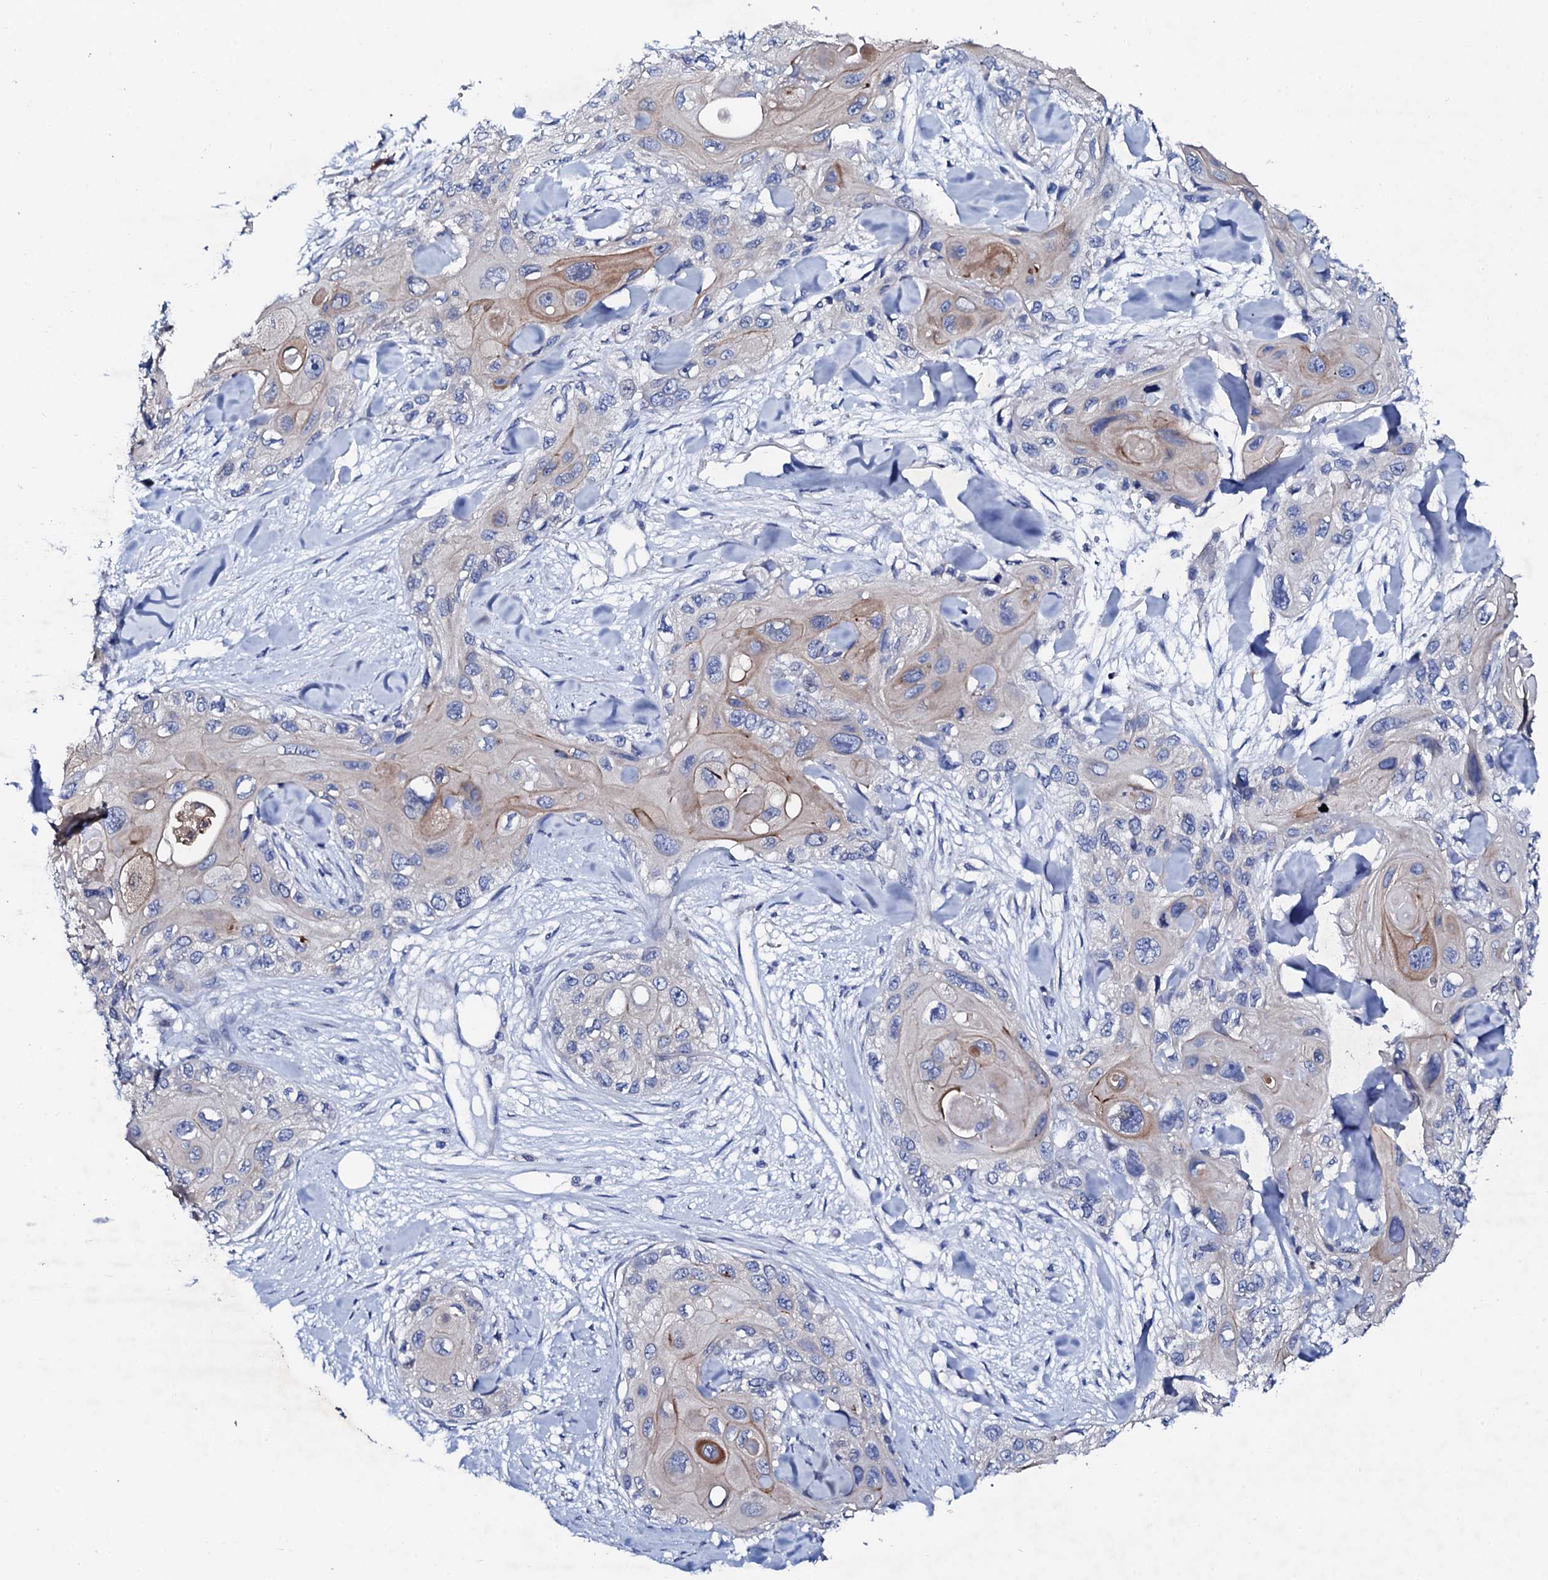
{"staining": {"intensity": "weak", "quantity": "<25%", "location": "cytoplasmic/membranous"}, "tissue": "skin cancer", "cell_type": "Tumor cells", "image_type": "cancer", "snomed": [{"axis": "morphology", "description": "Normal tissue, NOS"}, {"axis": "morphology", "description": "Squamous cell carcinoma, NOS"}, {"axis": "topography", "description": "Skin"}], "caption": "Immunohistochemistry micrograph of skin cancer (squamous cell carcinoma) stained for a protein (brown), which demonstrates no expression in tumor cells.", "gene": "TRDN", "patient": {"sex": "male", "age": 72}}